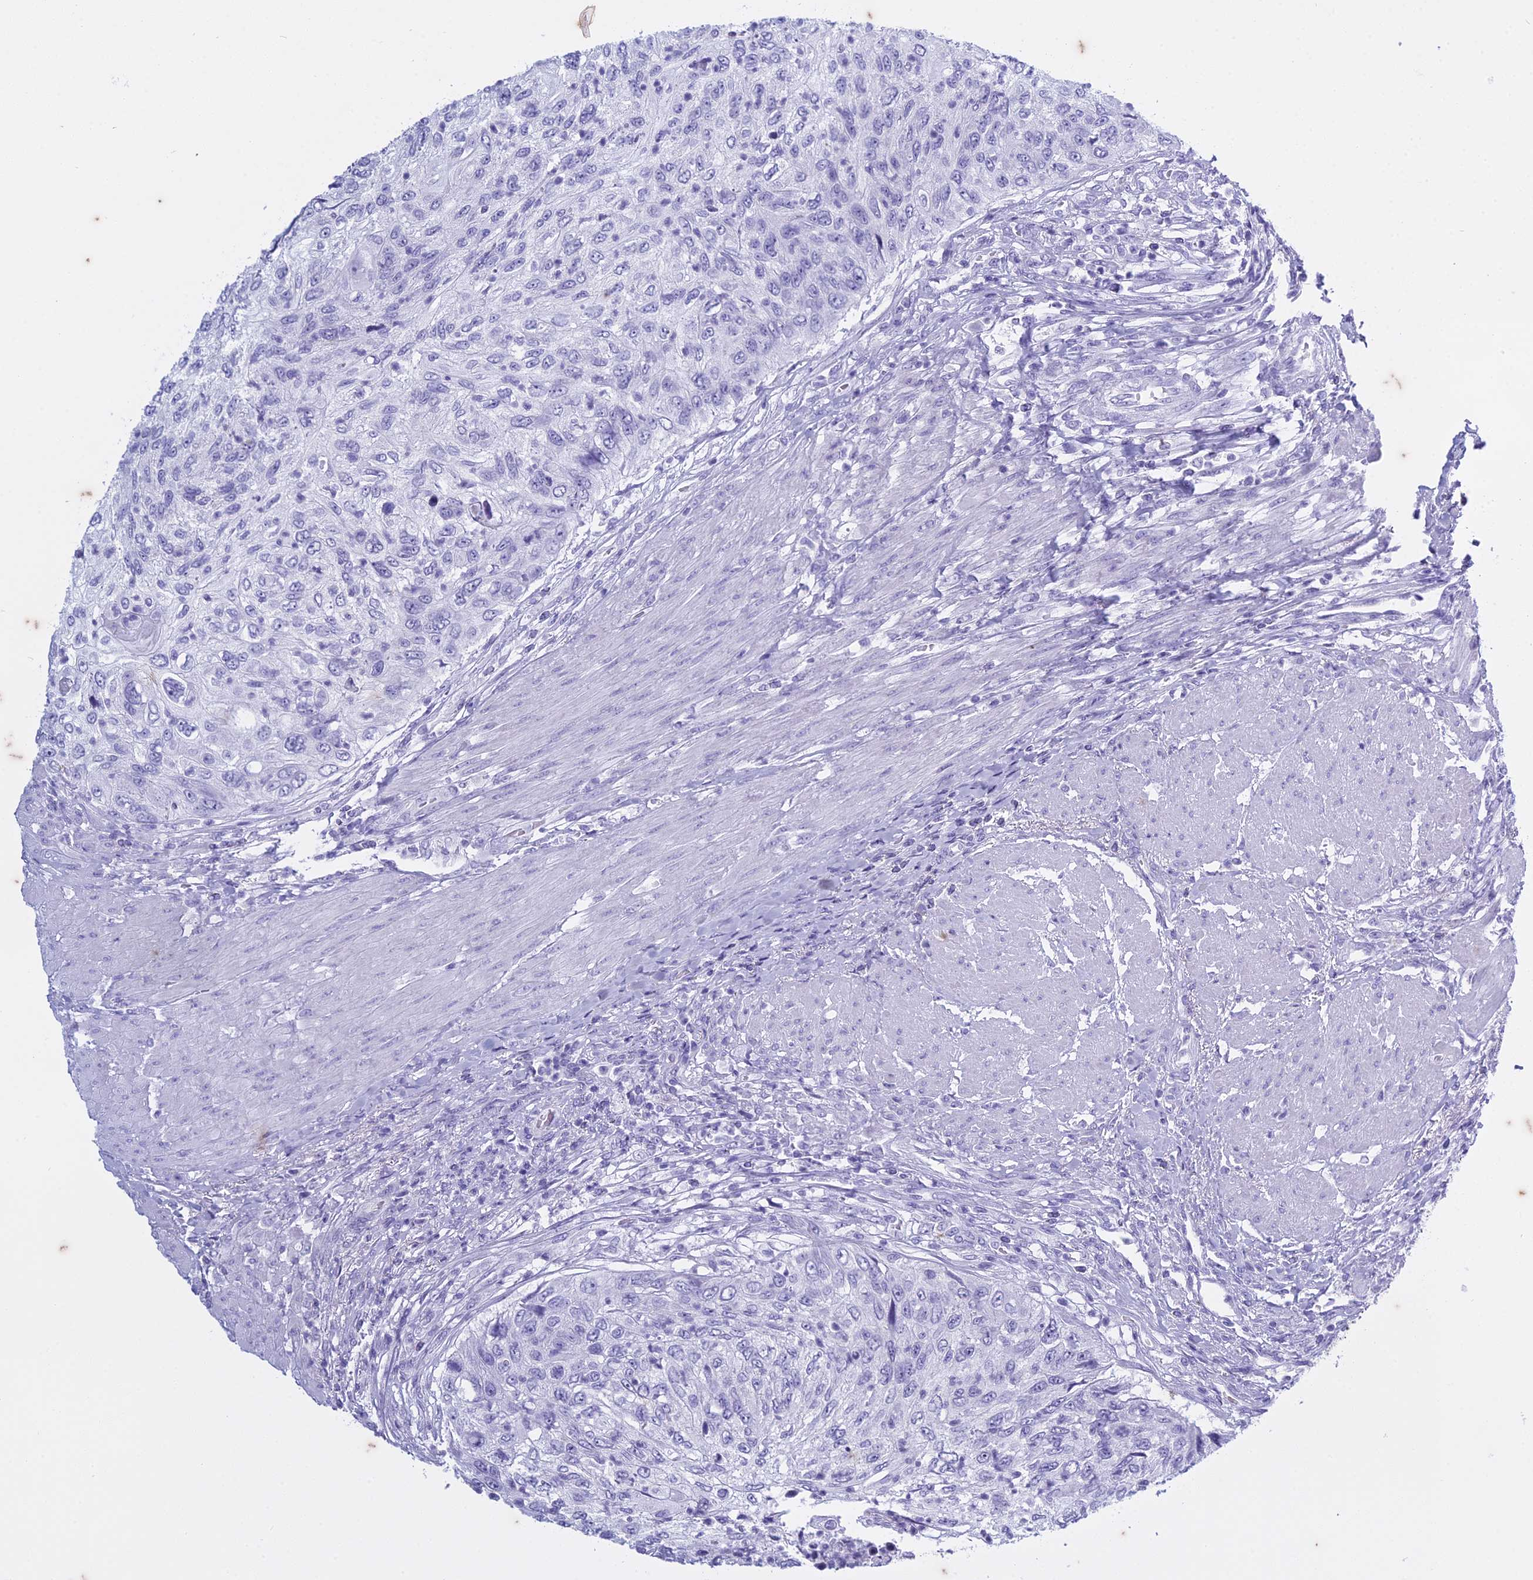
{"staining": {"intensity": "negative", "quantity": "none", "location": "none"}, "tissue": "urothelial cancer", "cell_type": "Tumor cells", "image_type": "cancer", "snomed": [{"axis": "morphology", "description": "Urothelial carcinoma, High grade"}, {"axis": "topography", "description": "Urinary bladder"}], "caption": "A photomicrograph of human urothelial carcinoma (high-grade) is negative for staining in tumor cells.", "gene": "HMGB4", "patient": {"sex": "female", "age": 60}}